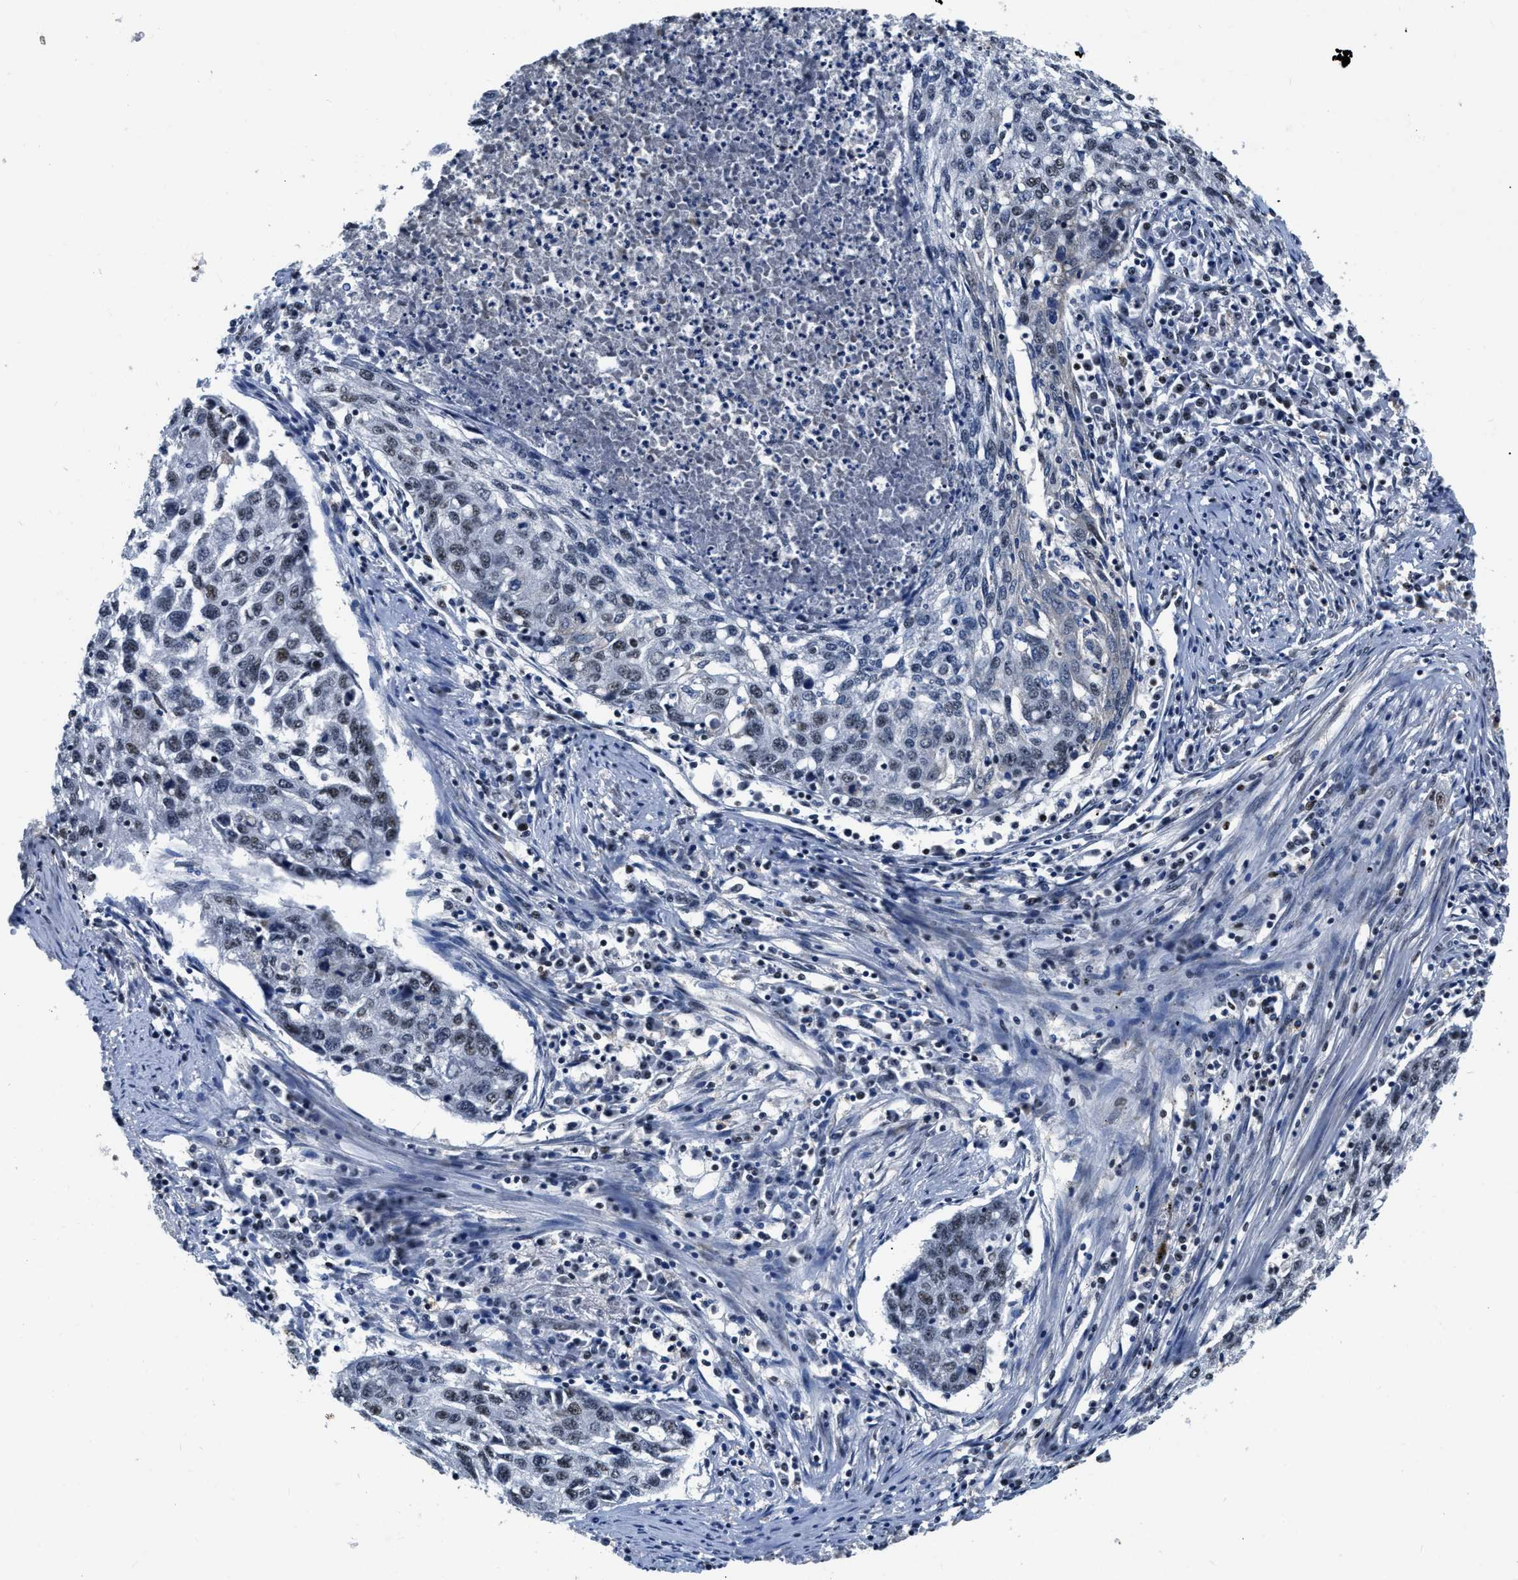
{"staining": {"intensity": "weak", "quantity": "<25%", "location": "nuclear"}, "tissue": "lung cancer", "cell_type": "Tumor cells", "image_type": "cancer", "snomed": [{"axis": "morphology", "description": "Squamous cell carcinoma, NOS"}, {"axis": "topography", "description": "Lung"}], "caption": "The histopathology image demonstrates no significant positivity in tumor cells of lung cancer.", "gene": "CCNE1", "patient": {"sex": "female", "age": 63}}